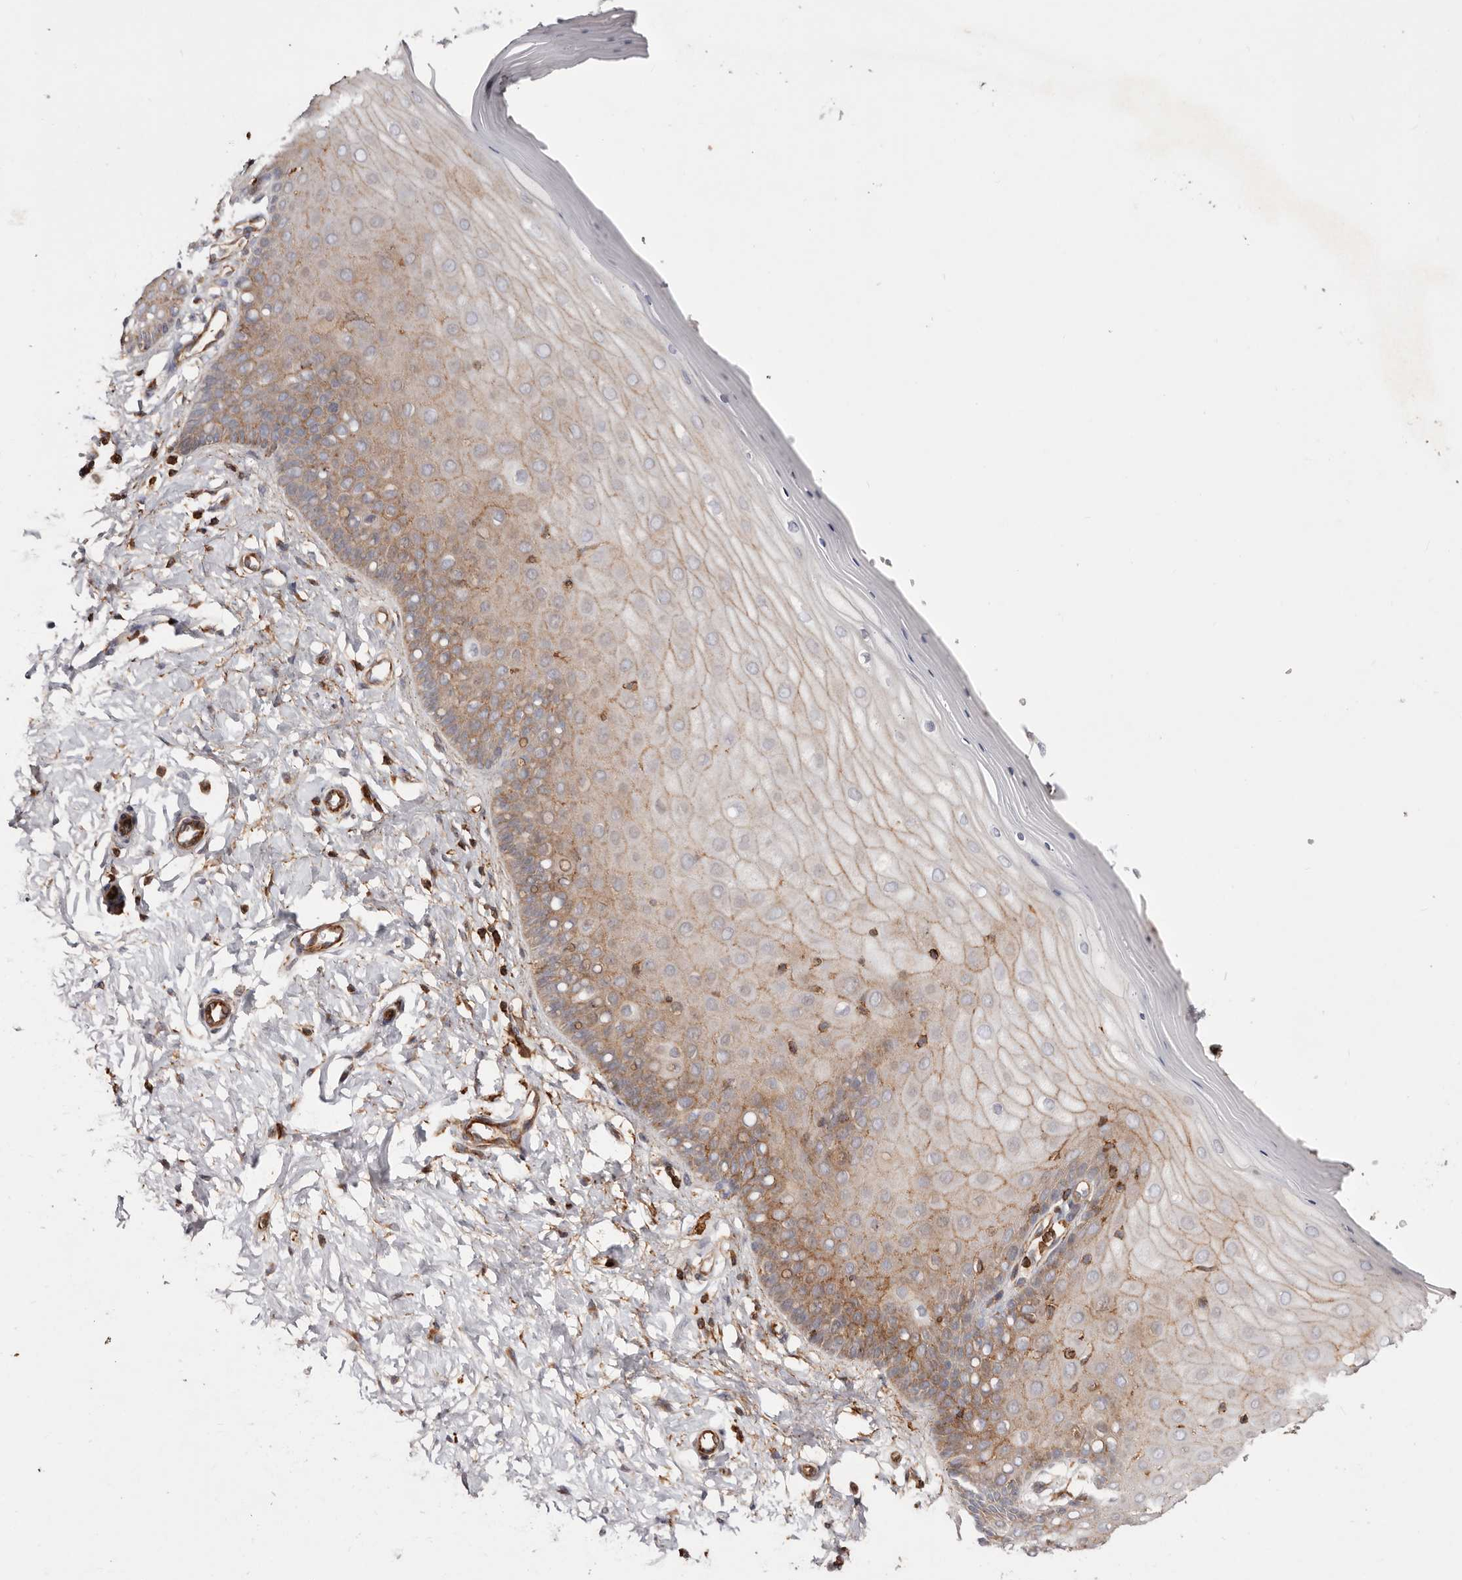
{"staining": {"intensity": "moderate", "quantity": ">75%", "location": "cytoplasmic/membranous"}, "tissue": "cervix", "cell_type": "Glandular cells", "image_type": "normal", "snomed": [{"axis": "morphology", "description": "Normal tissue, NOS"}, {"axis": "topography", "description": "Cervix"}], "caption": "IHC (DAB) staining of unremarkable human cervix displays moderate cytoplasmic/membranous protein expression in approximately >75% of glandular cells. (Brightfield microscopy of DAB IHC at high magnification).", "gene": "PTPN22", "patient": {"sex": "female", "age": 55}}